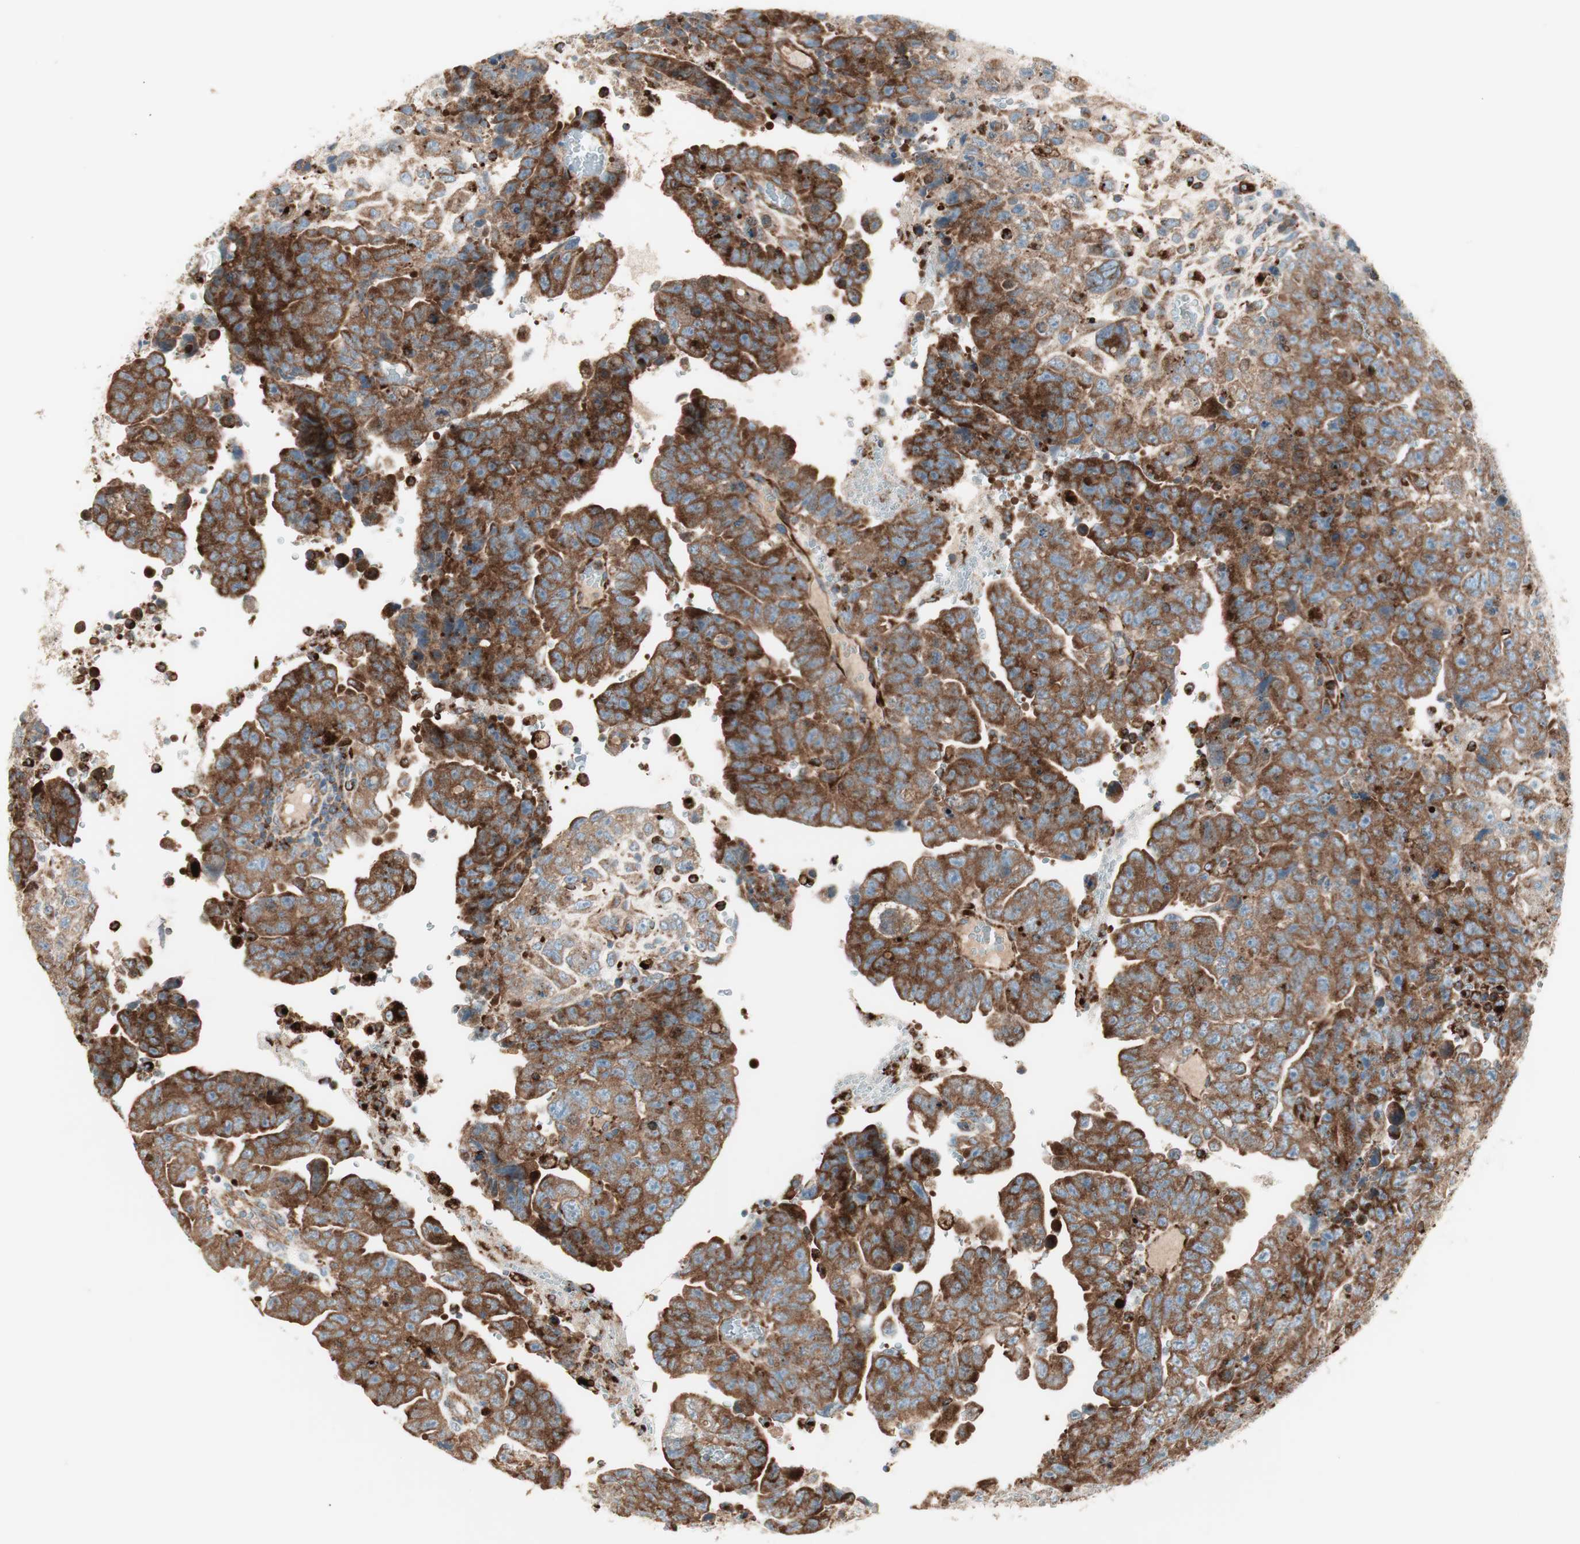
{"staining": {"intensity": "moderate", "quantity": ">75%", "location": "cytoplasmic/membranous"}, "tissue": "testis cancer", "cell_type": "Tumor cells", "image_type": "cancer", "snomed": [{"axis": "morphology", "description": "Carcinoma, Embryonal, NOS"}, {"axis": "topography", "description": "Testis"}], "caption": "This micrograph displays IHC staining of embryonal carcinoma (testis), with medium moderate cytoplasmic/membranous expression in approximately >75% of tumor cells.", "gene": "ATP6V1G1", "patient": {"sex": "male", "age": 28}}